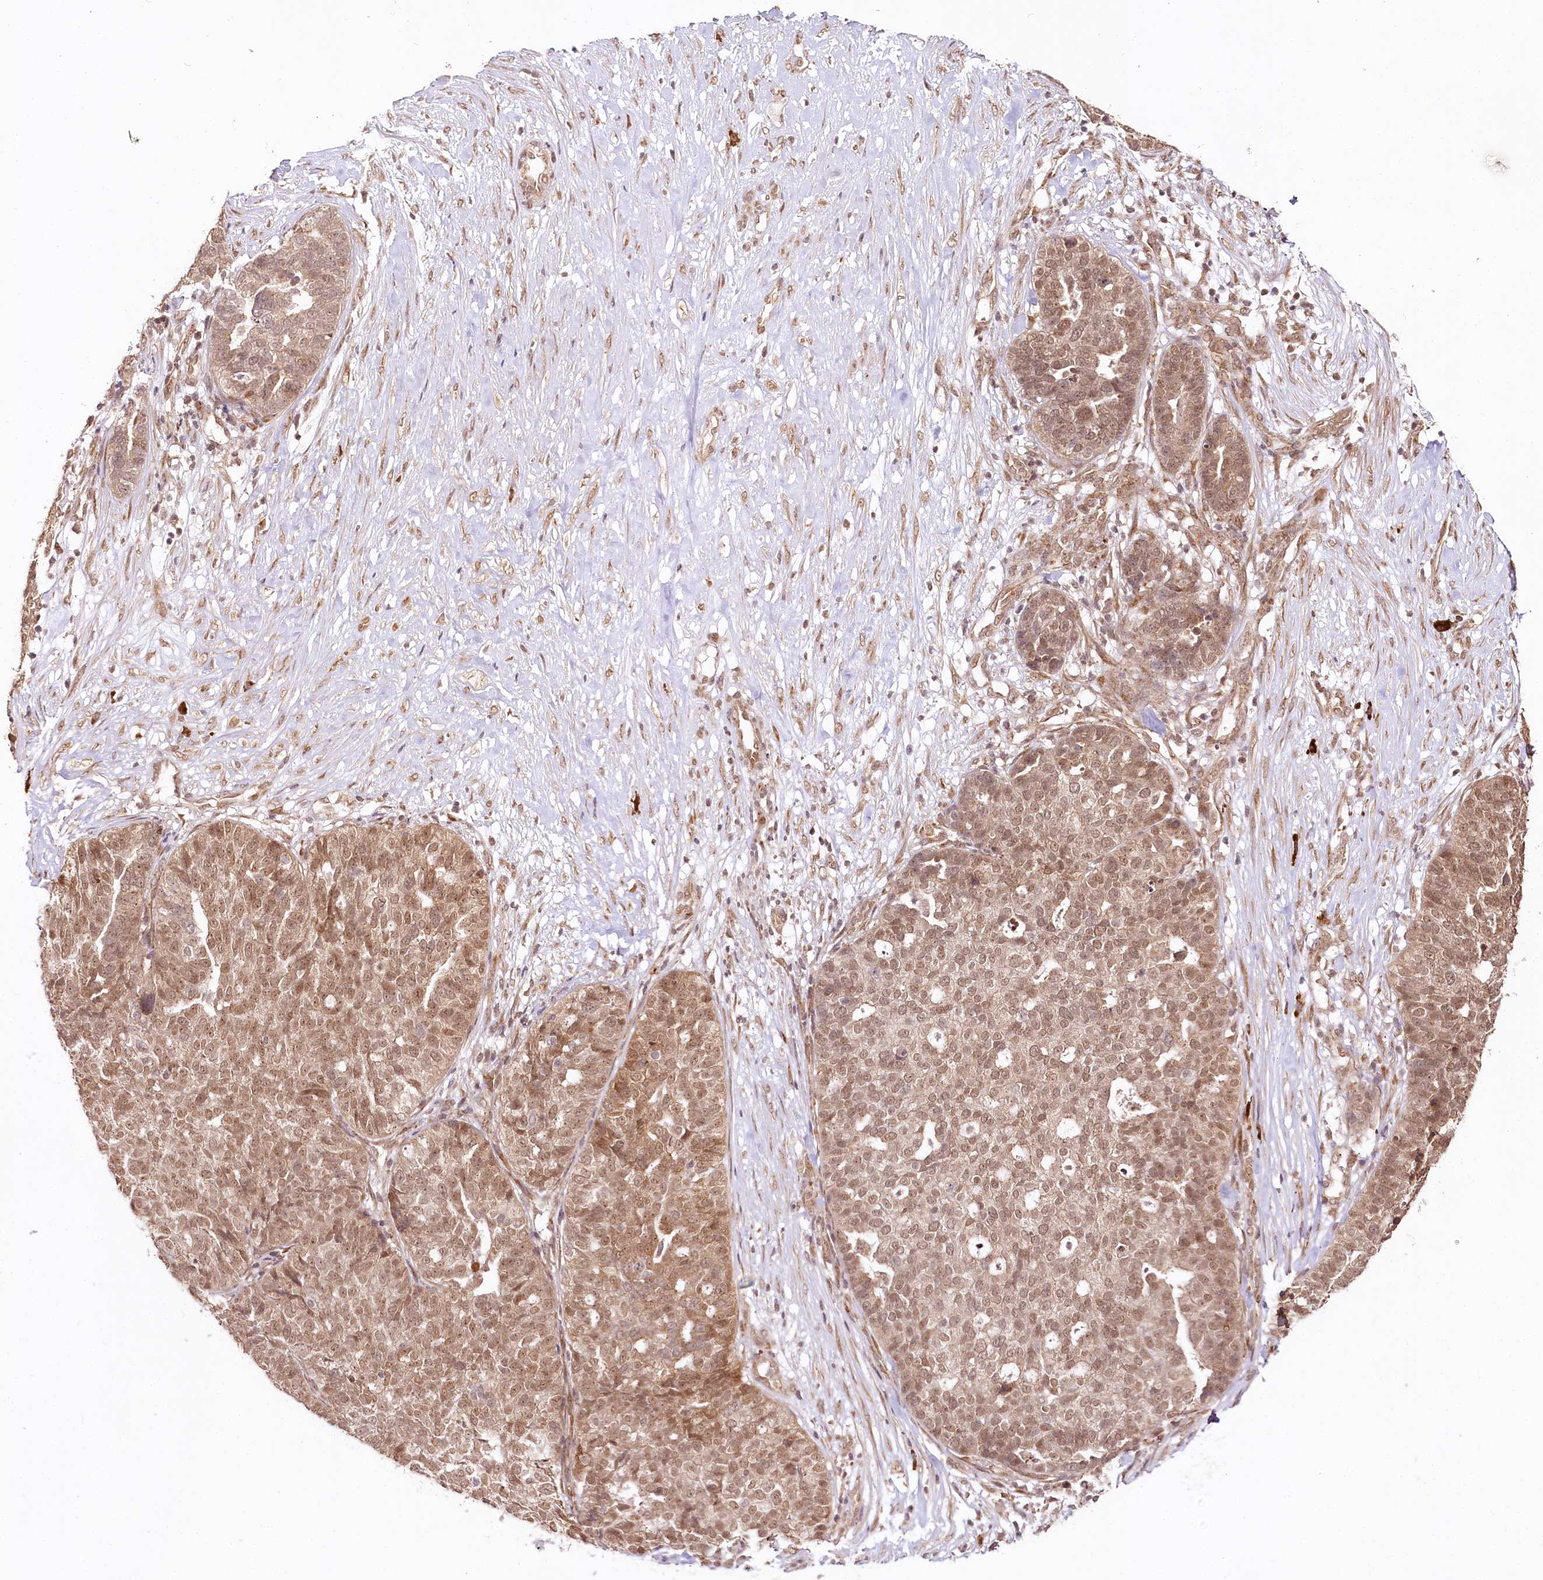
{"staining": {"intensity": "moderate", "quantity": ">75%", "location": "cytoplasmic/membranous,nuclear"}, "tissue": "ovarian cancer", "cell_type": "Tumor cells", "image_type": "cancer", "snomed": [{"axis": "morphology", "description": "Cystadenocarcinoma, serous, NOS"}, {"axis": "topography", "description": "Ovary"}], "caption": "Protein staining reveals moderate cytoplasmic/membranous and nuclear positivity in approximately >75% of tumor cells in ovarian cancer. The protein is shown in brown color, while the nuclei are stained blue.", "gene": "ENSG00000144785", "patient": {"sex": "female", "age": 59}}